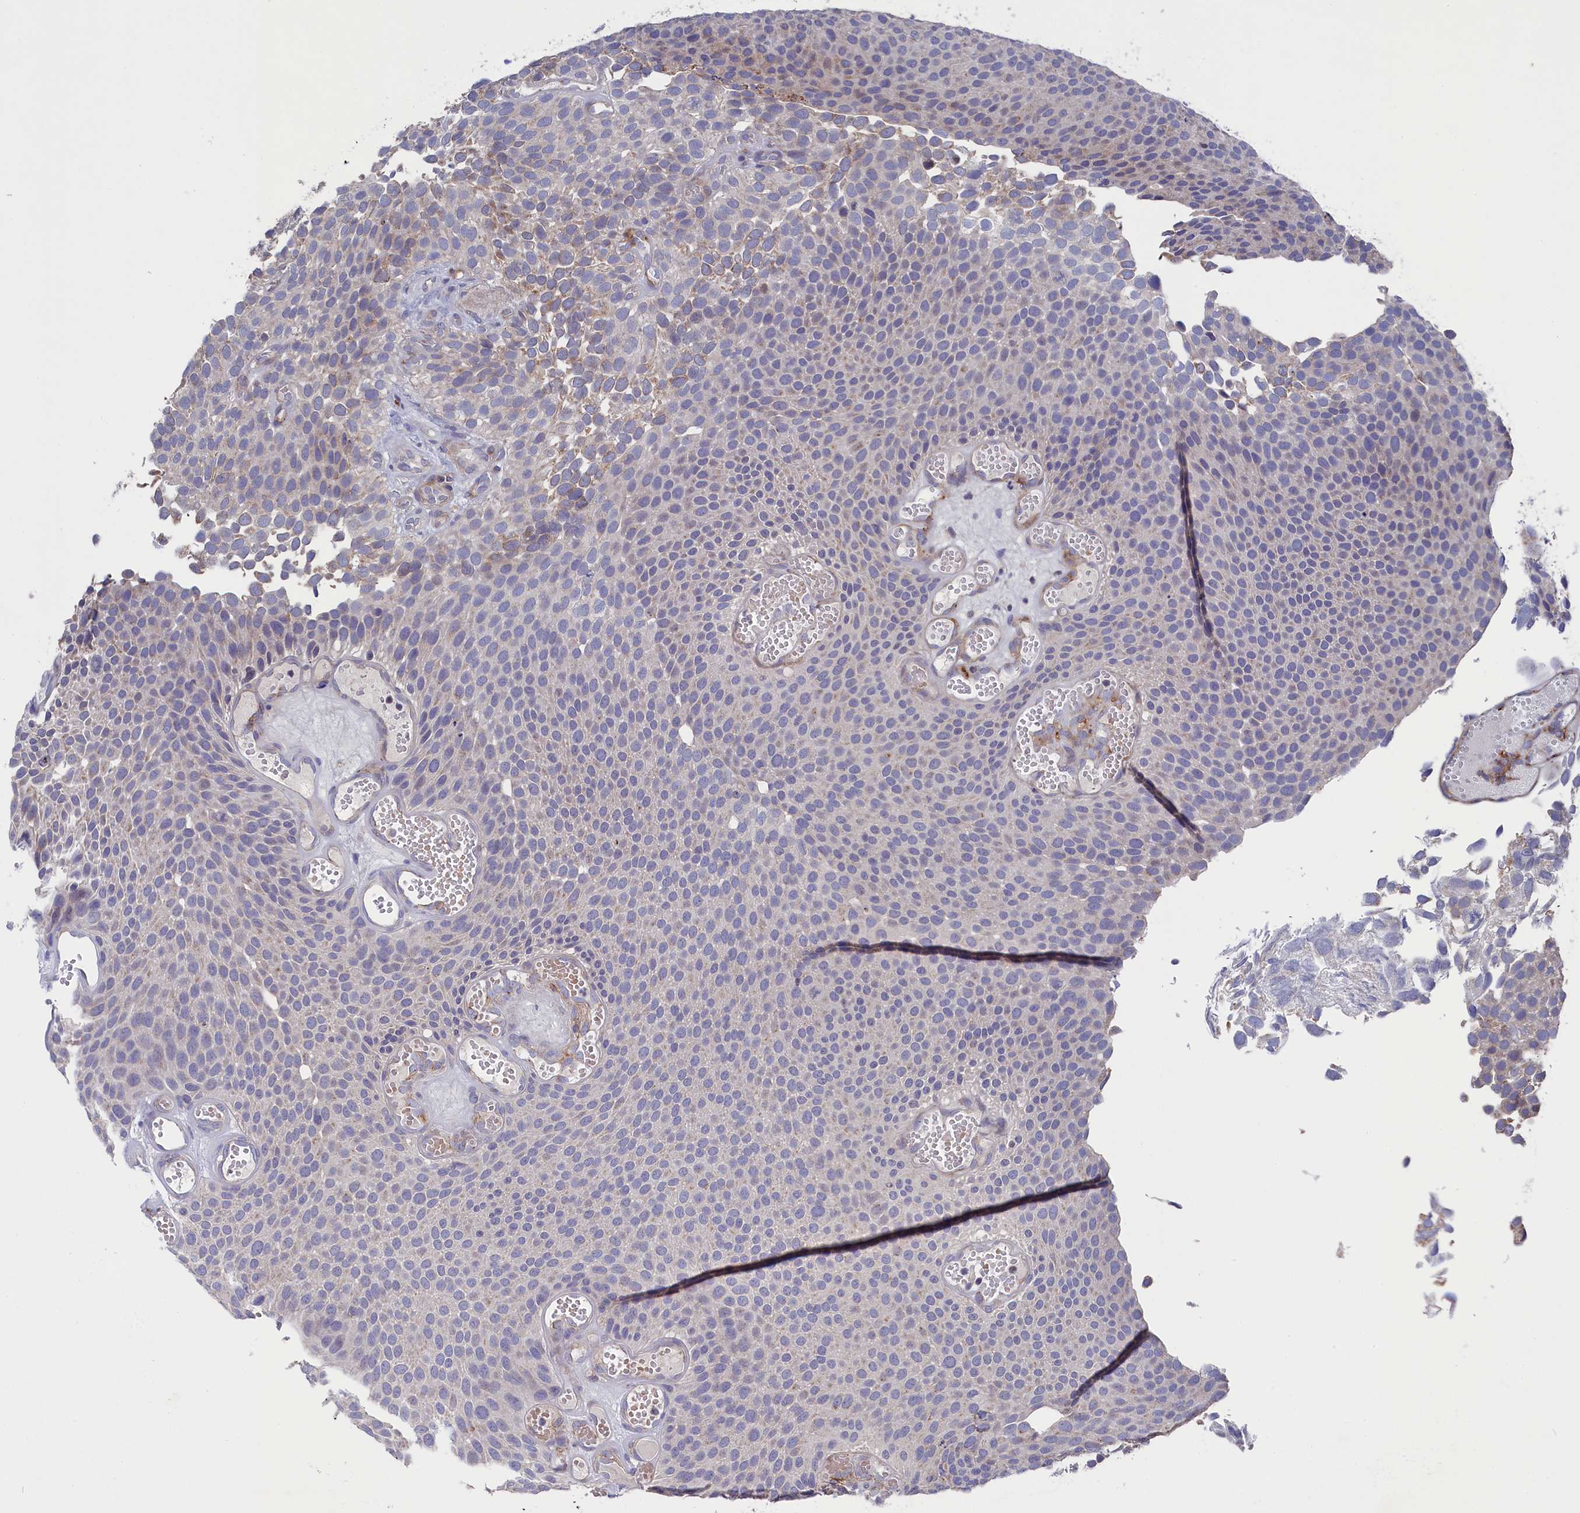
{"staining": {"intensity": "negative", "quantity": "none", "location": "none"}, "tissue": "urothelial cancer", "cell_type": "Tumor cells", "image_type": "cancer", "snomed": [{"axis": "morphology", "description": "Urothelial carcinoma, Low grade"}, {"axis": "topography", "description": "Urinary bladder"}], "caption": "Immunohistochemical staining of urothelial cancer exhibits no significant expression in tumor cells. (Immunohistochemistry (ihc), brightfield microscopy, high magnification).", "gene": "GPR108", "patient": {"sex": "male", "age": 89}}